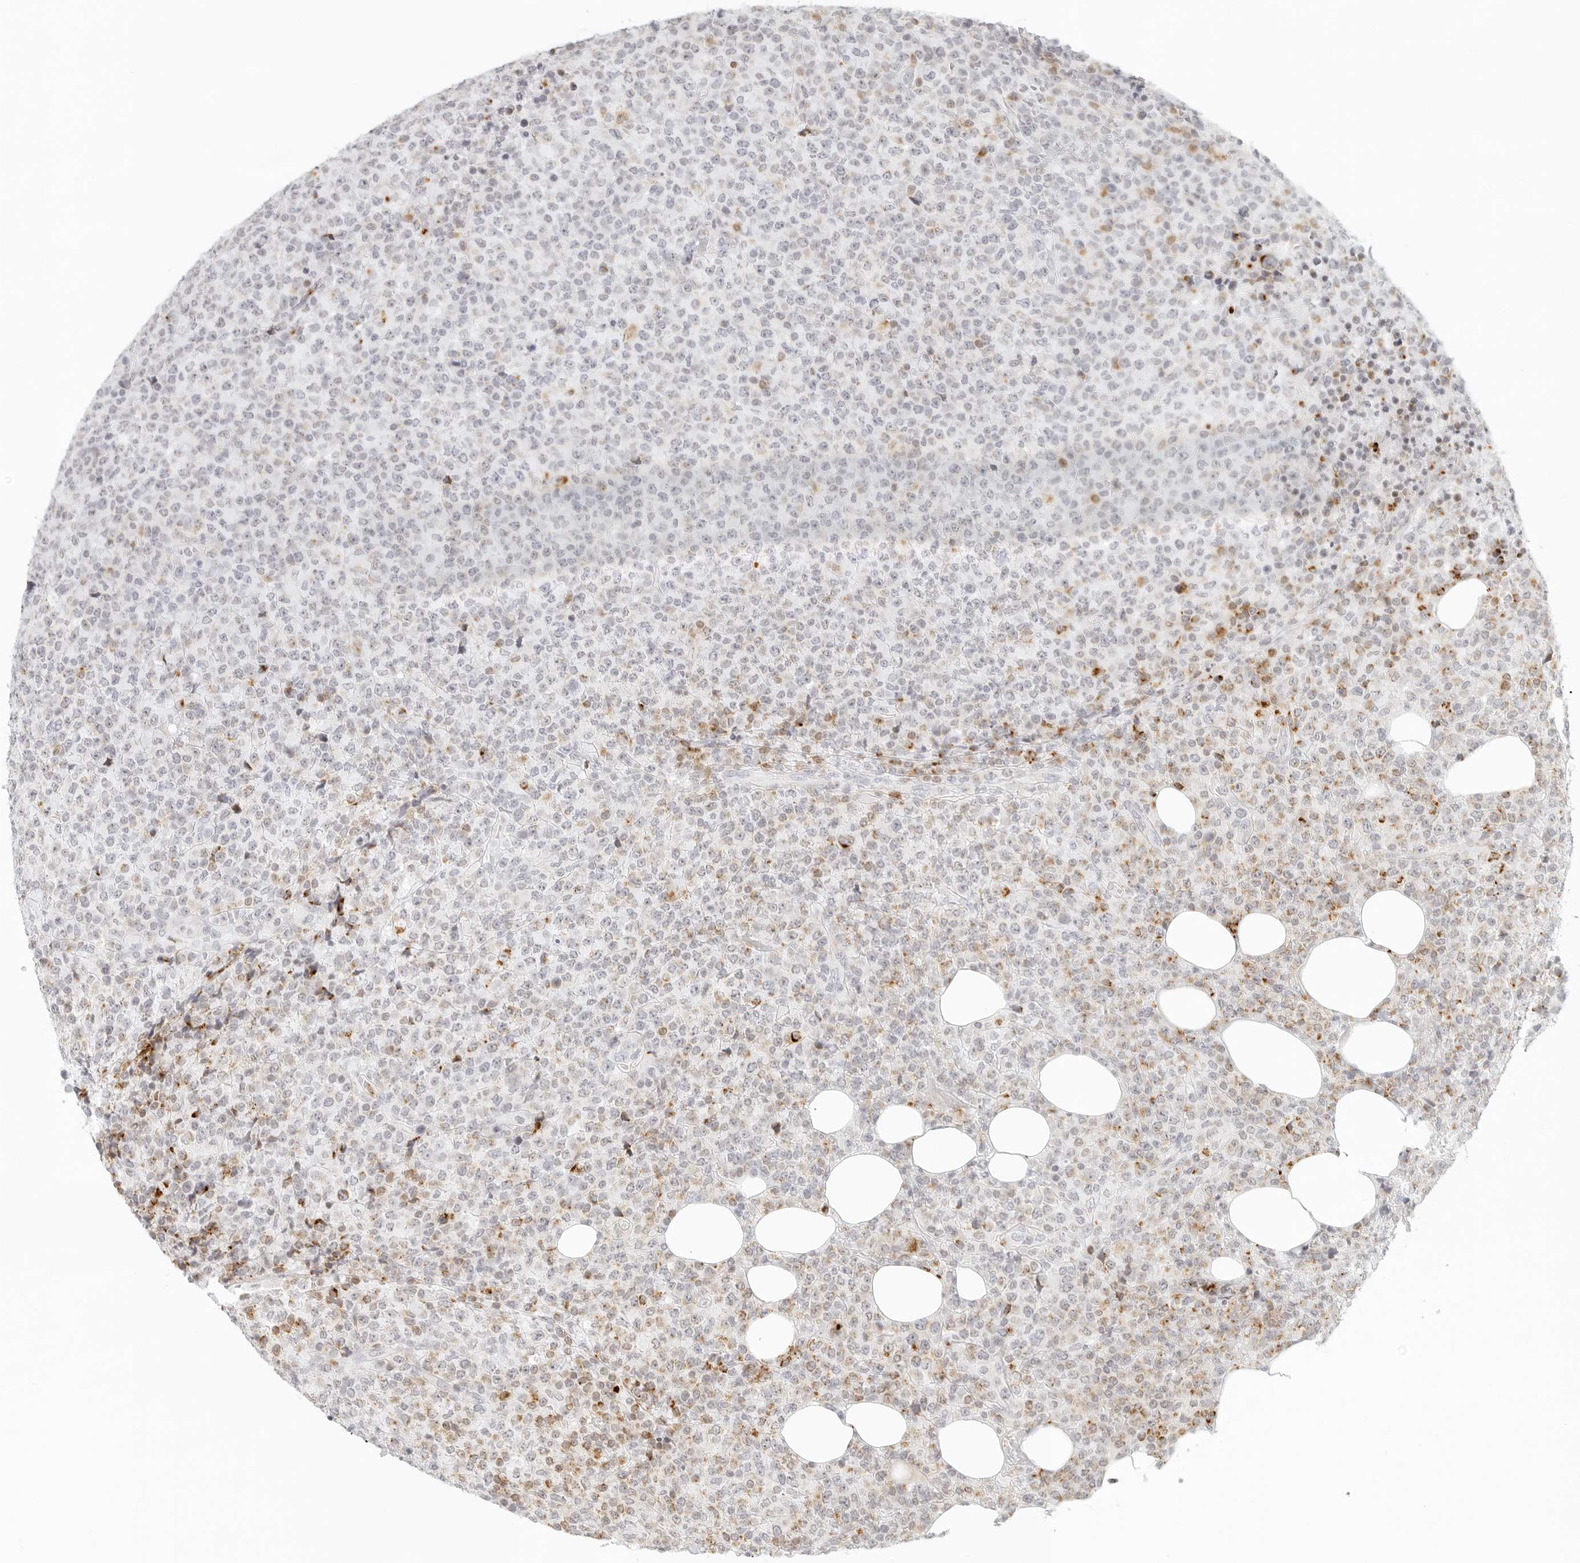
{"staining": {"intensity": "weak", "quantity": "<25%", "location": "cytoplasmic/membranous"}, "tissue": "lymphoma", "cell_type": "Tumor cells", "image_type": "cancer", "snomed": [{"axis": "morphology", "description": "Malignant lymphoma, non-Hodgkin's type, High grade"}, {"axis": "topography", "description": "Lymph node"}], "caption": "Human lymphoma stained for a protein using IHC displays no expression in tumor cells.", "gene": "RPS6KC1", "patient": {"sex": "male", "age": 13}}